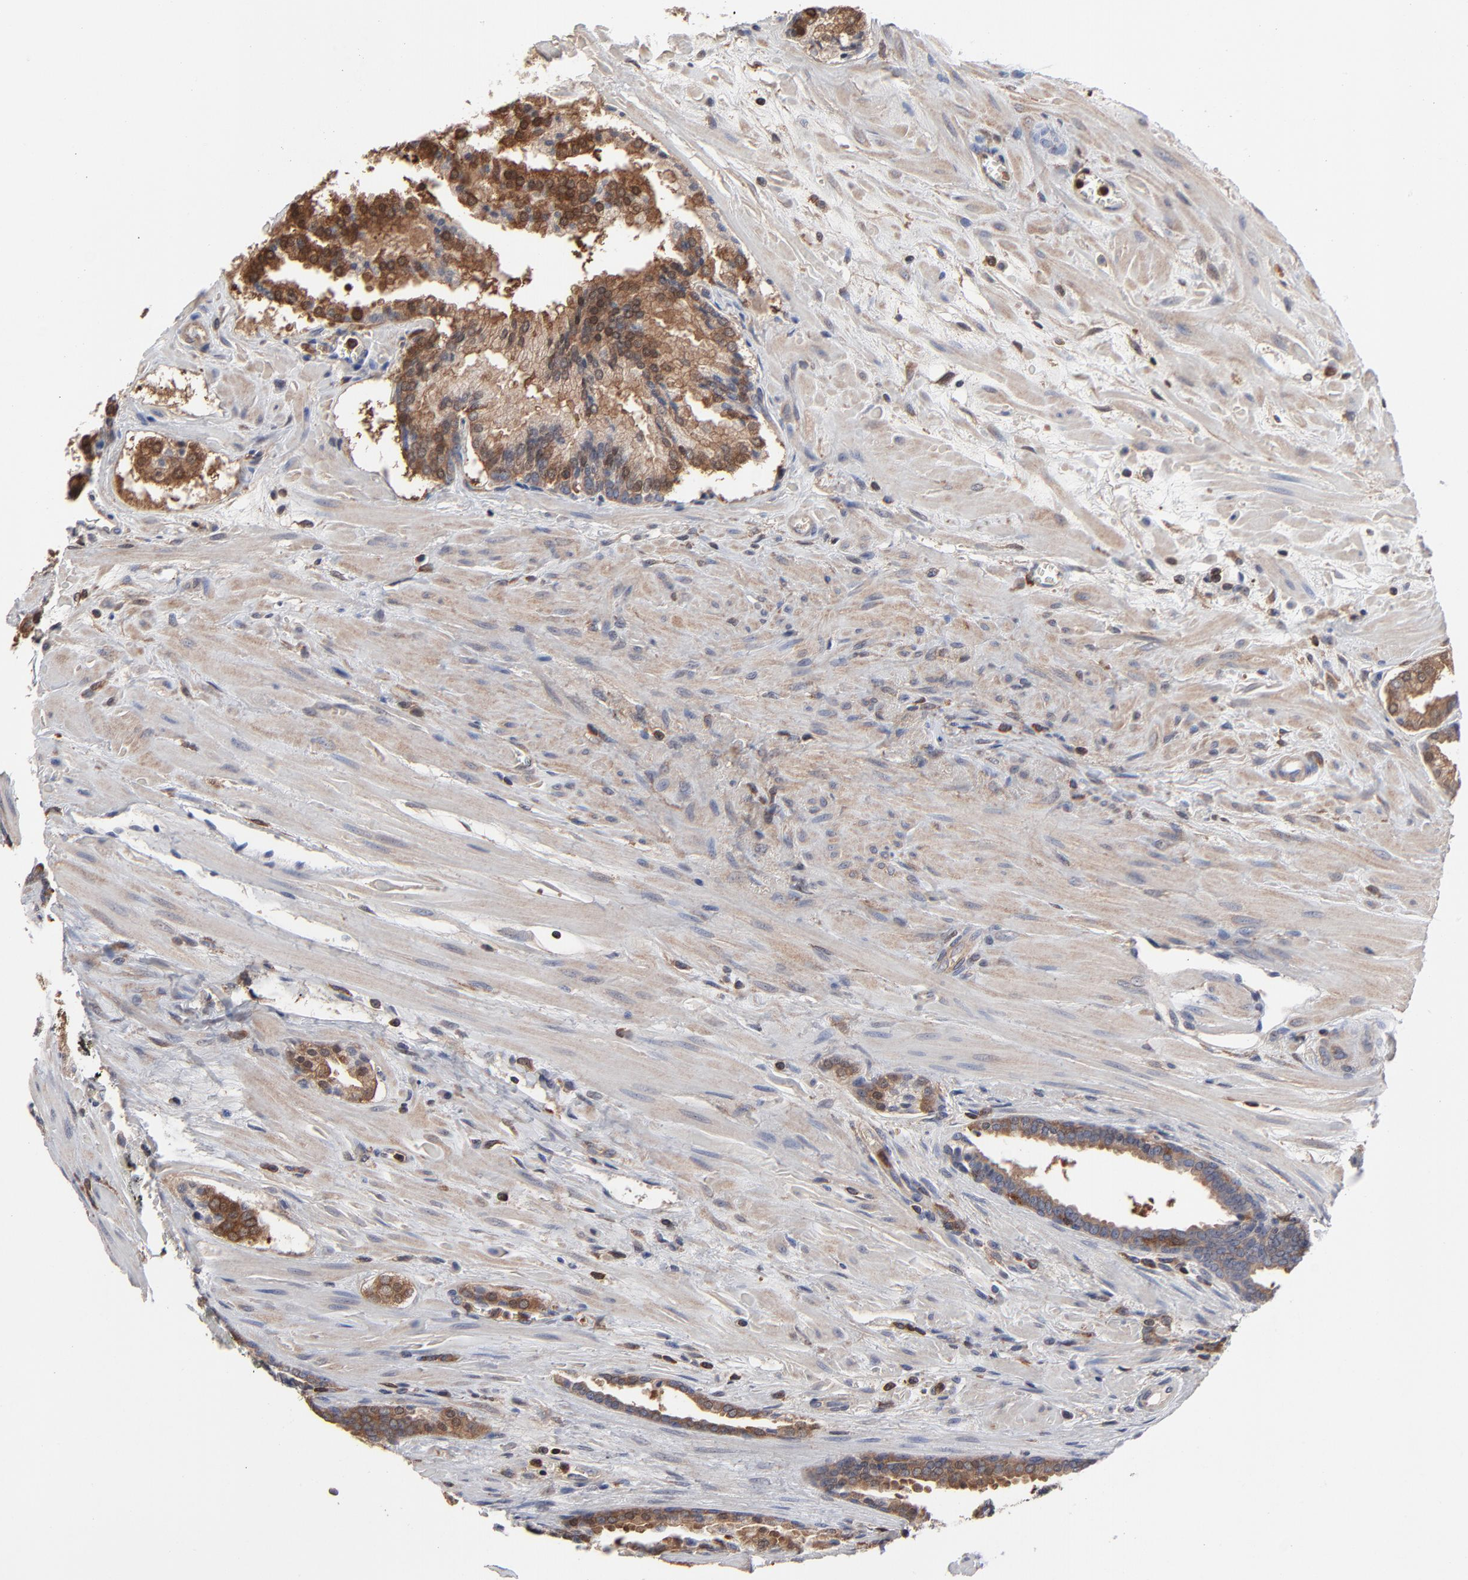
{"staining": {"intensity": "moderate", "quantity": ">75%", "location": "cytoplasmic/membranous"}, "tissue": "prostate cancer", "cell_type": "Tumor cells", "image_type": "cancer", "snomed": [{"axis": "morphology", "description": "Adenocarcinoma, Medium grade"}, {"axis": "topography", "description": "Prostate"}], "caption": "Immunohistochemistry histopathology image of neoplastic tissue: prostate cancer (adenocarcinoma (medium-grade)) stained using immunohistochemistry (IHC) exhibits medium levels of moderate protein expression localized specifically in the cytoplasmic/membranous of tumor cells, appearing as a cytoplasmic/membranous brown color.", "gene": "MAP2K1", "patient": {"sex": "male", "age": 60}}